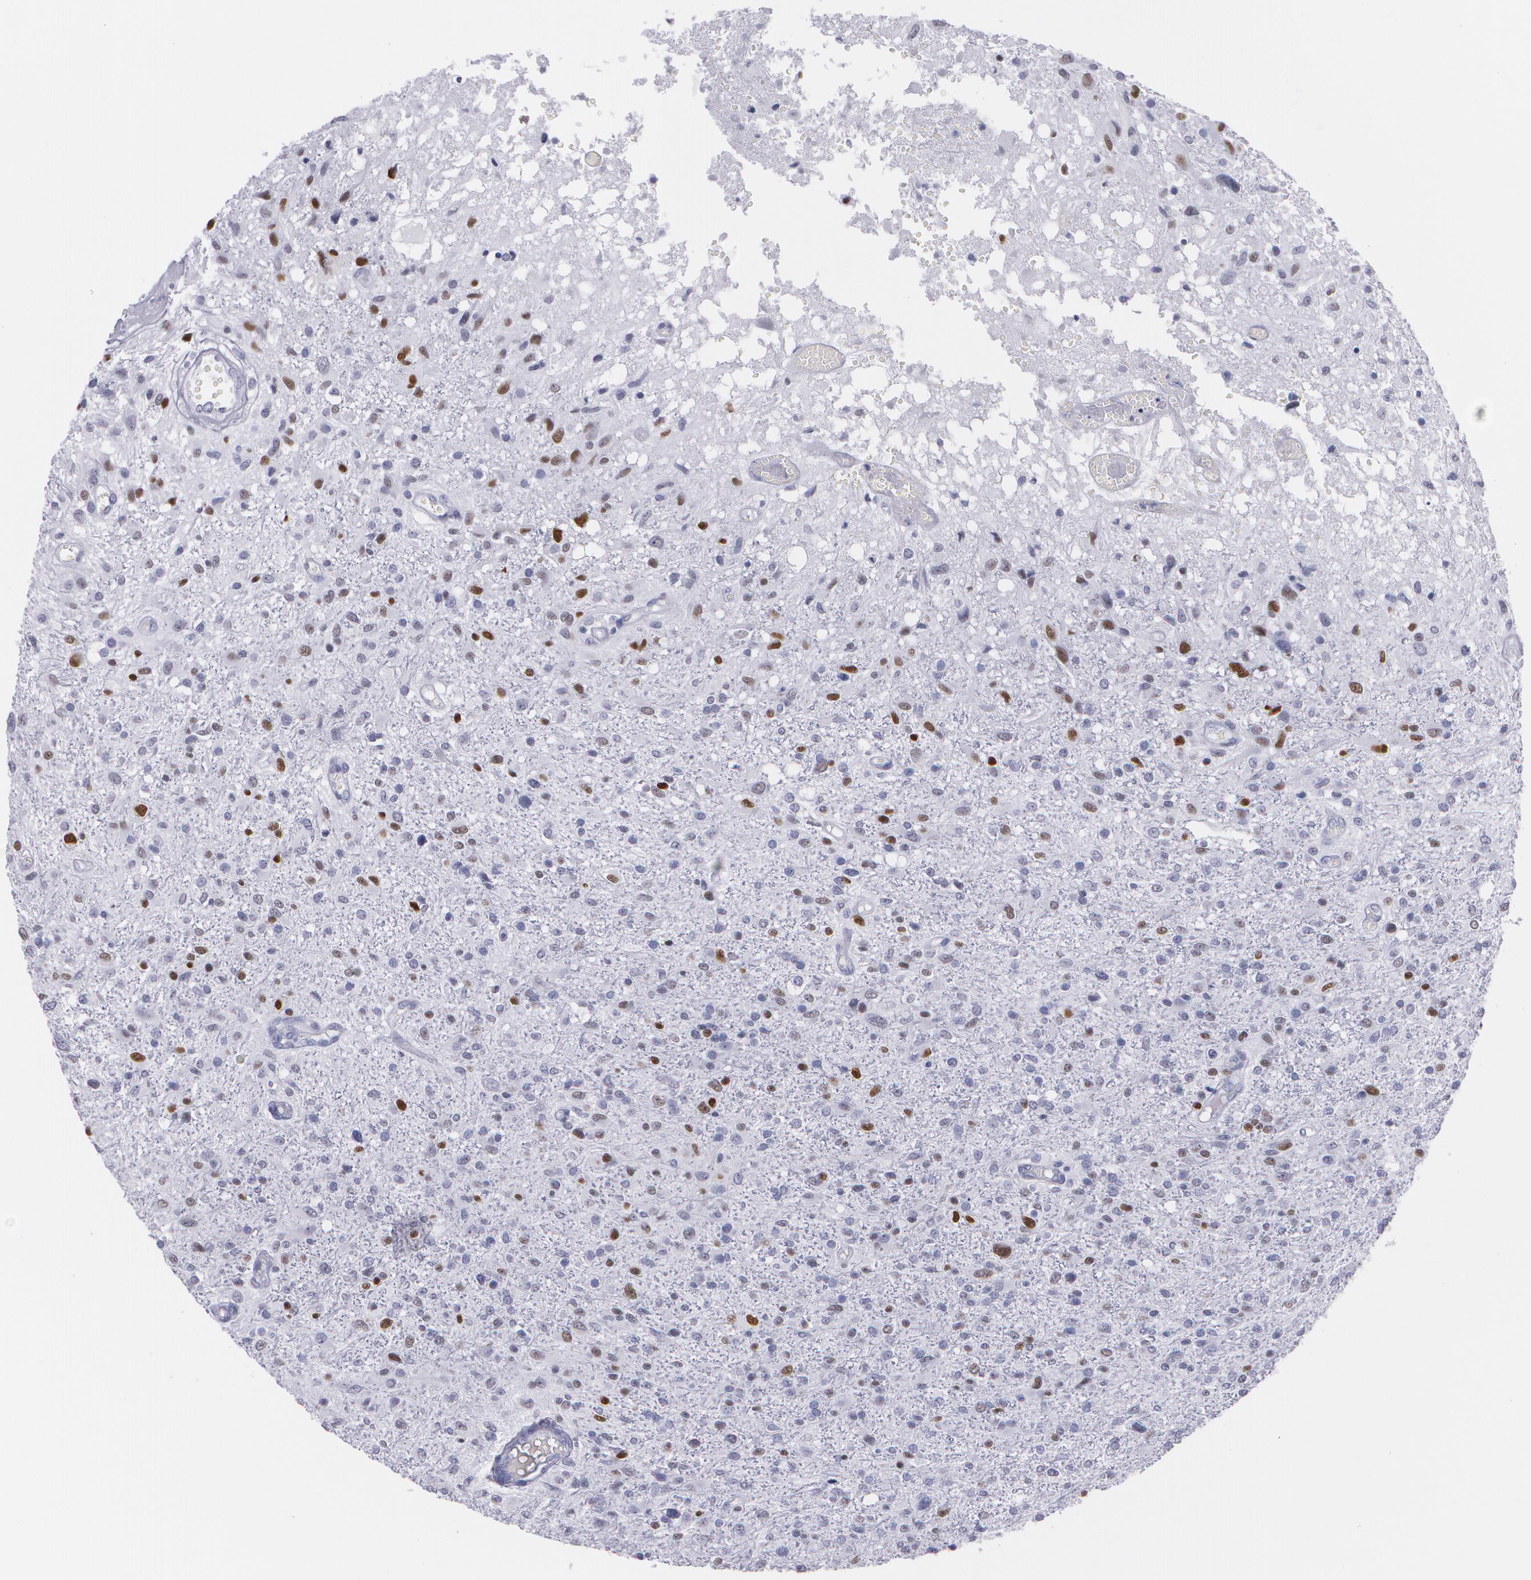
{"staining": {"intensity": "strong", "quantity": "25%-75%", "location": "nuclear"}, "tissue": "glioma", "cell_type": "Tumor cells", "image_type": "cancer", "snomed": [{"axis": "morphology", "description": "Glioma, malignant, High grade"}, {"axis": "topography", "description": "Cerebral cortex"}], "caption": "High-grade glioma (malignant) was stained to show a protein in brown. There is high levels of strong nuclear staining in approximately 25%-75% of tumor cells.", "gene": "TP53", "patient": {"sex": "male", "age": 76}}